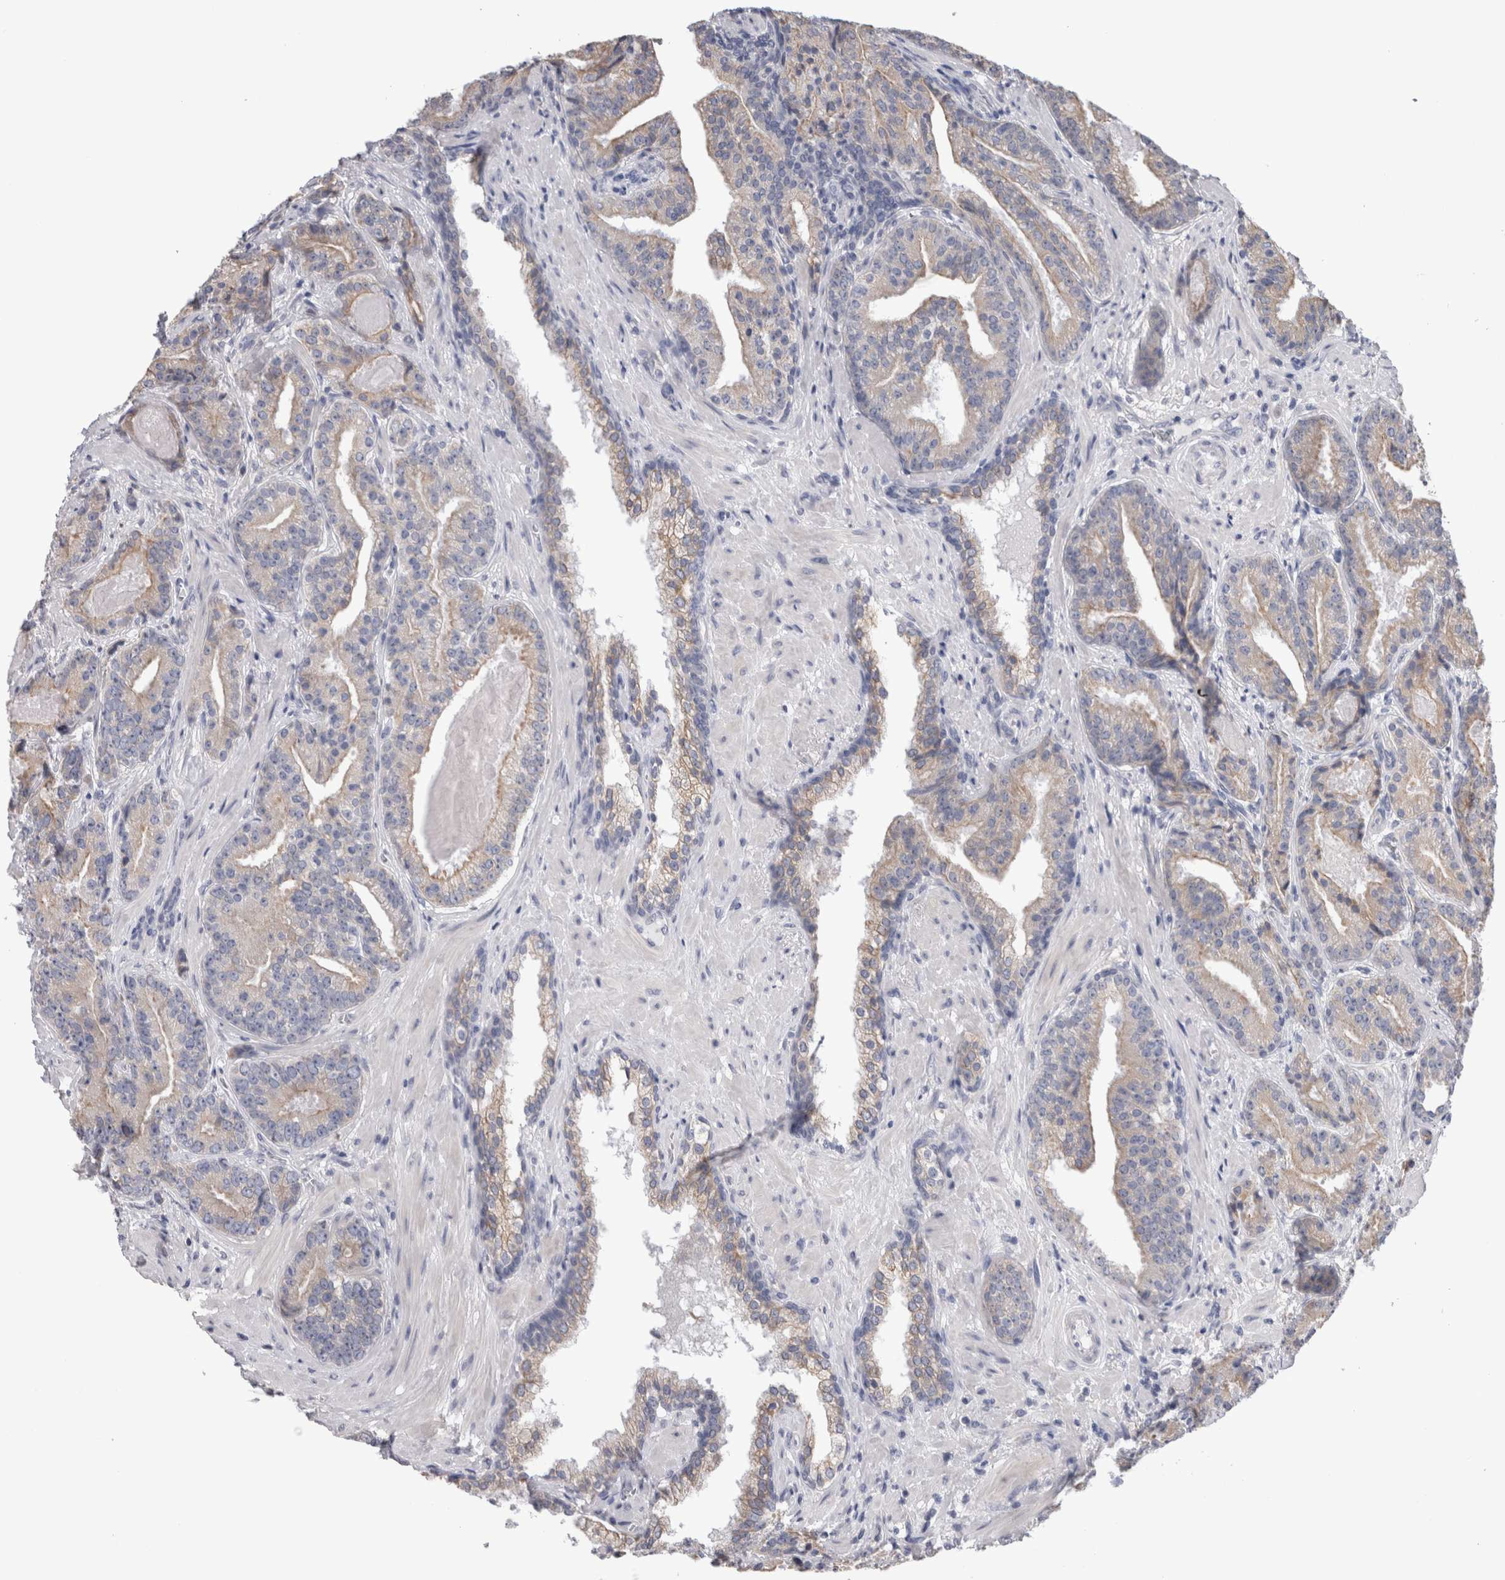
{"staining": {"intensity": "weak", "quantity": "25%-75%", "location": "cytoplasmic/membranous"}, "tissue": "prostate cancer", "cell_type": "Tumor cells", "image_type": "cancer", "snomed": [{"axis": "morphology", "description": "Adenocarcinoma, Low grade"}, {"axis": "topography", "description": "Prostate"}], "caption": "Immunohistochemistry photomicrograph of human low-grade adenocarcinoma (prostate) stained for a protein (brown), which shows low levels of weak cytoplasmic/membranous positivity in about 25%-75% of tumor cells.", "gene": "SMAP2", "patient": {"sex": "male", "age": 67}}